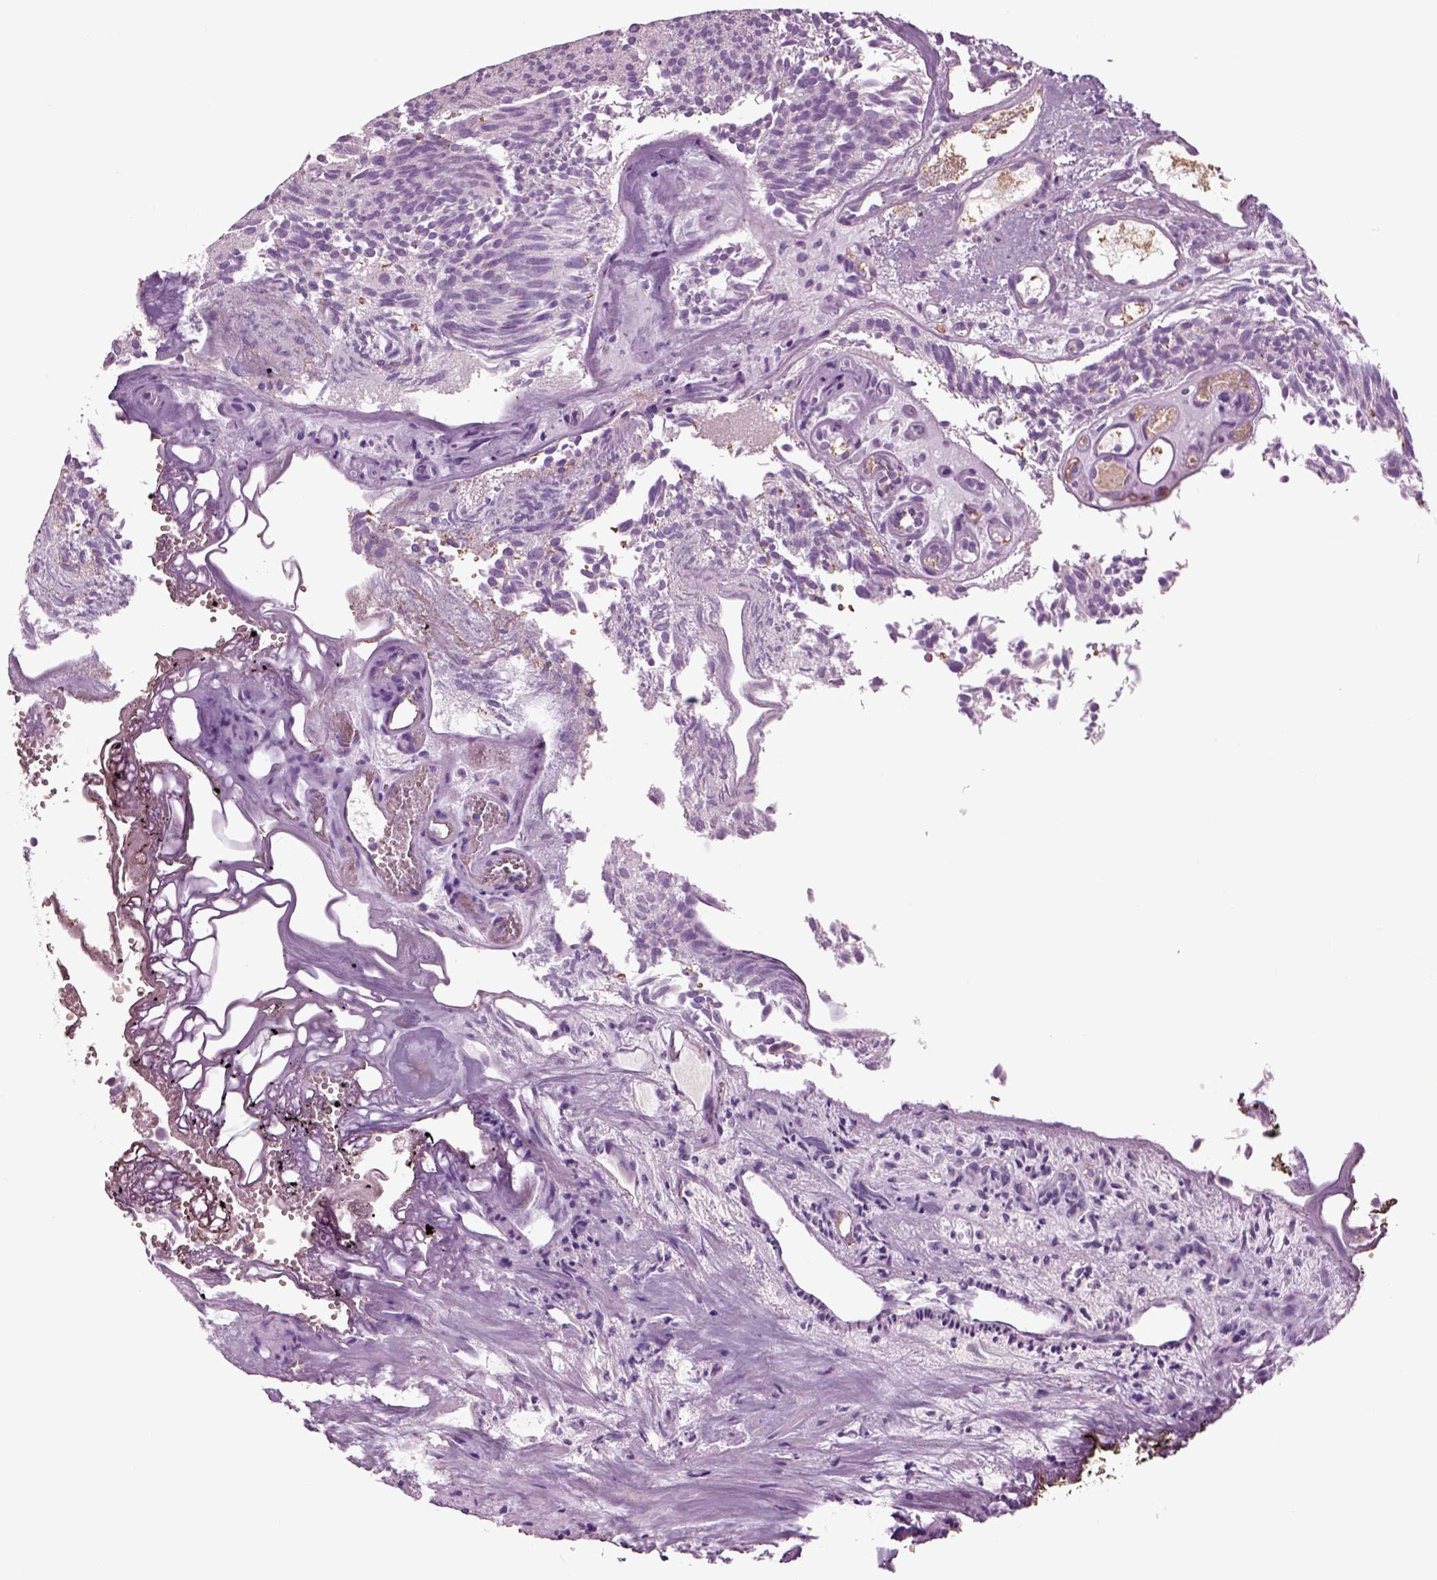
{"staining": {"intensity": "negative", "quantity": "none", "location": "none"}, "tissue": "urothelial cancer", "cell_type": "Tumor cells", "image_type": "cancer", "snomed": [{"axis": "morphology", "description": "Urothelial carcinoma, Low grade"}, {"axis": "topography", "description": "Urinary bladder"}], "caption": "Immunohistochemistry (IHC) image of neoplastic tissue: human urothelial cancer stained with DAB shows no significant protein positivity in tumor cells. (DAB immunohistochemistry (IHC) visualized using brightfield microscopy, high magnification).", "gene": "CHGB", "patient": {"sex": "female", "age": 87}}